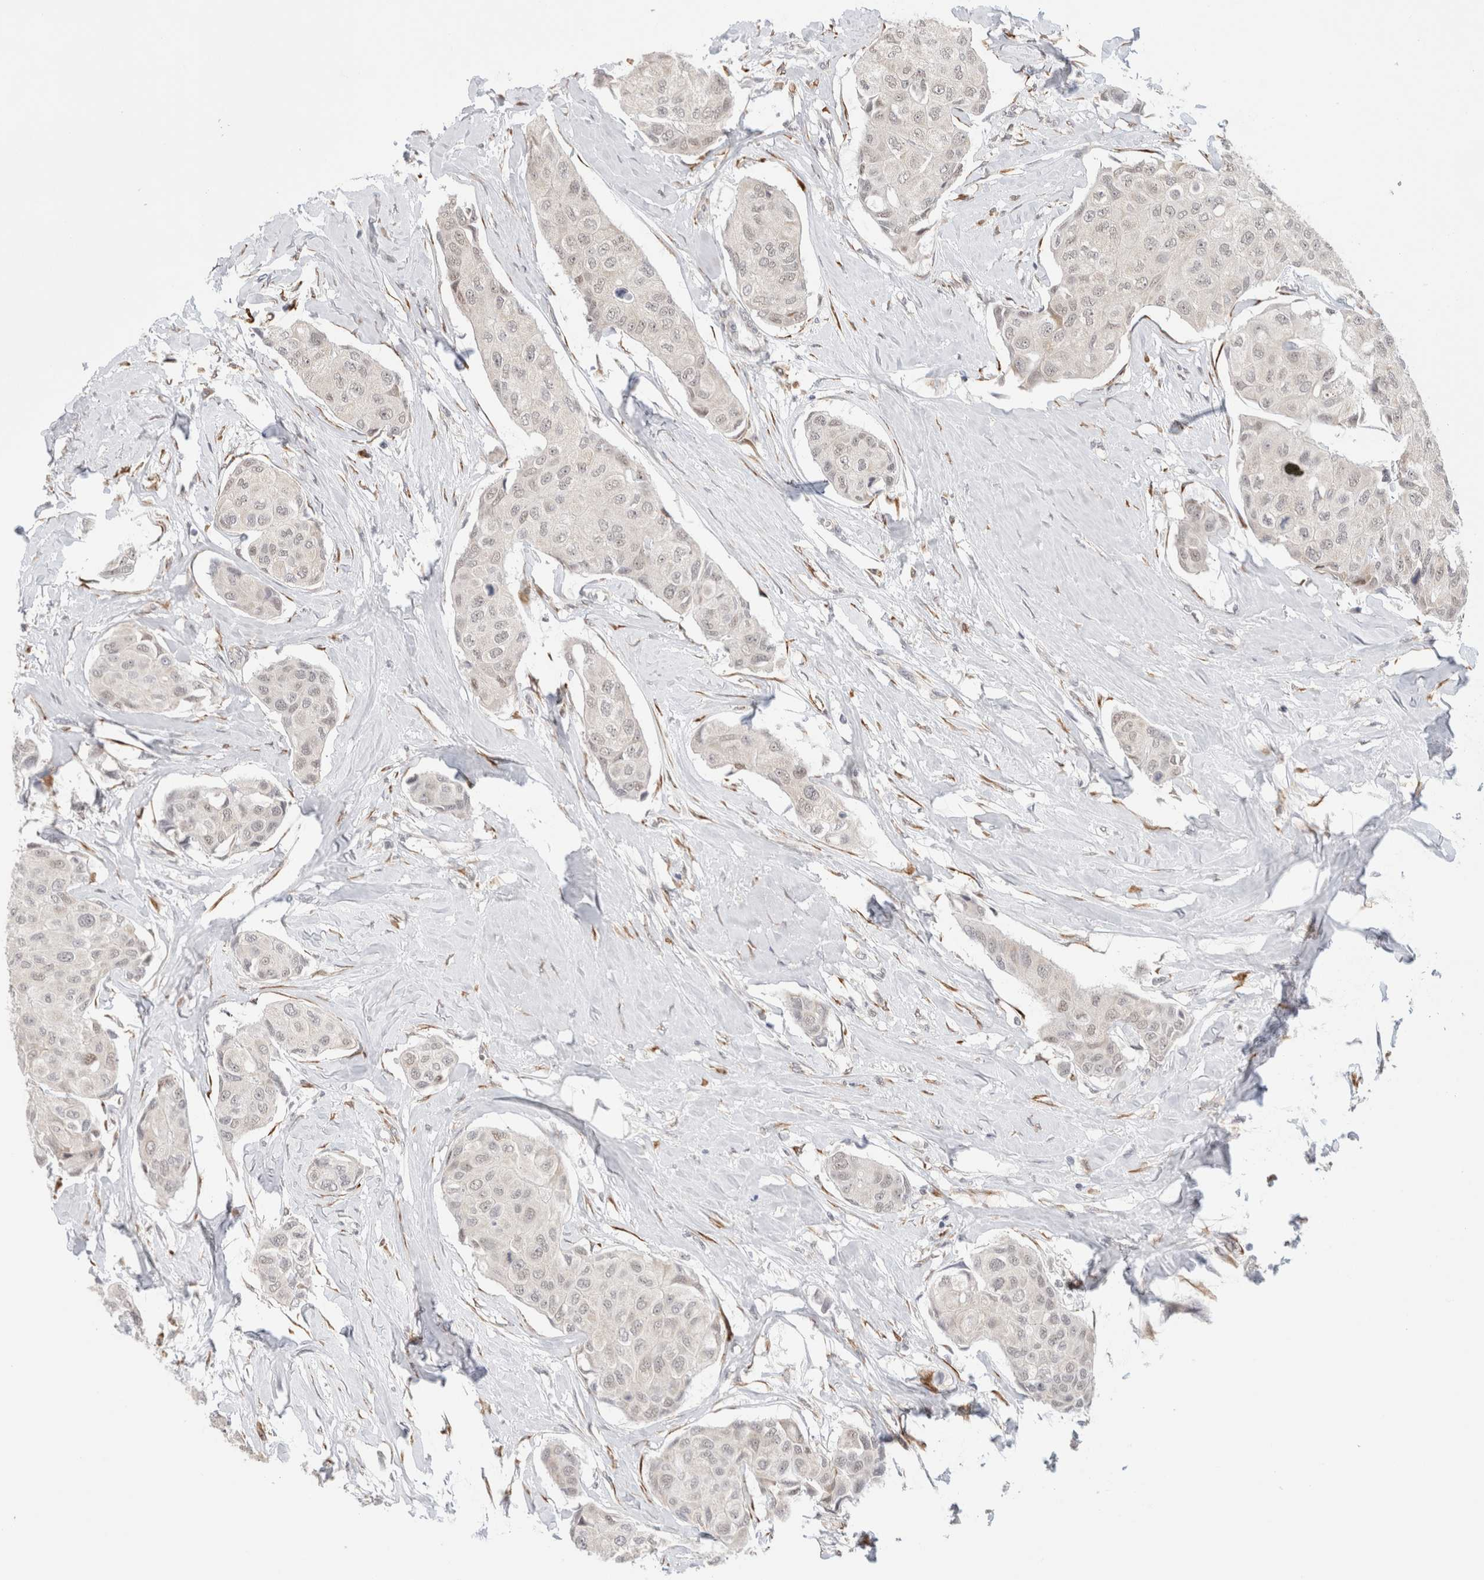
{"staining": {"intensity": "negative", "quantity": "none", "location": "none"}, "tissue": "breast cancer", "cell_type": "Tumor cells", "image_type": "cancer", "snomed": [{"axis": "morphology", "description": "Duct carcinoma"}, {"axis": "topography", "description": "Breast"}], "caption": "This is an IHC image of intraductal carcinoma (breast). There is no staining in tumor cells.", "gene": "HDLBP", "patient": {"sex": "female", "age": 80}}